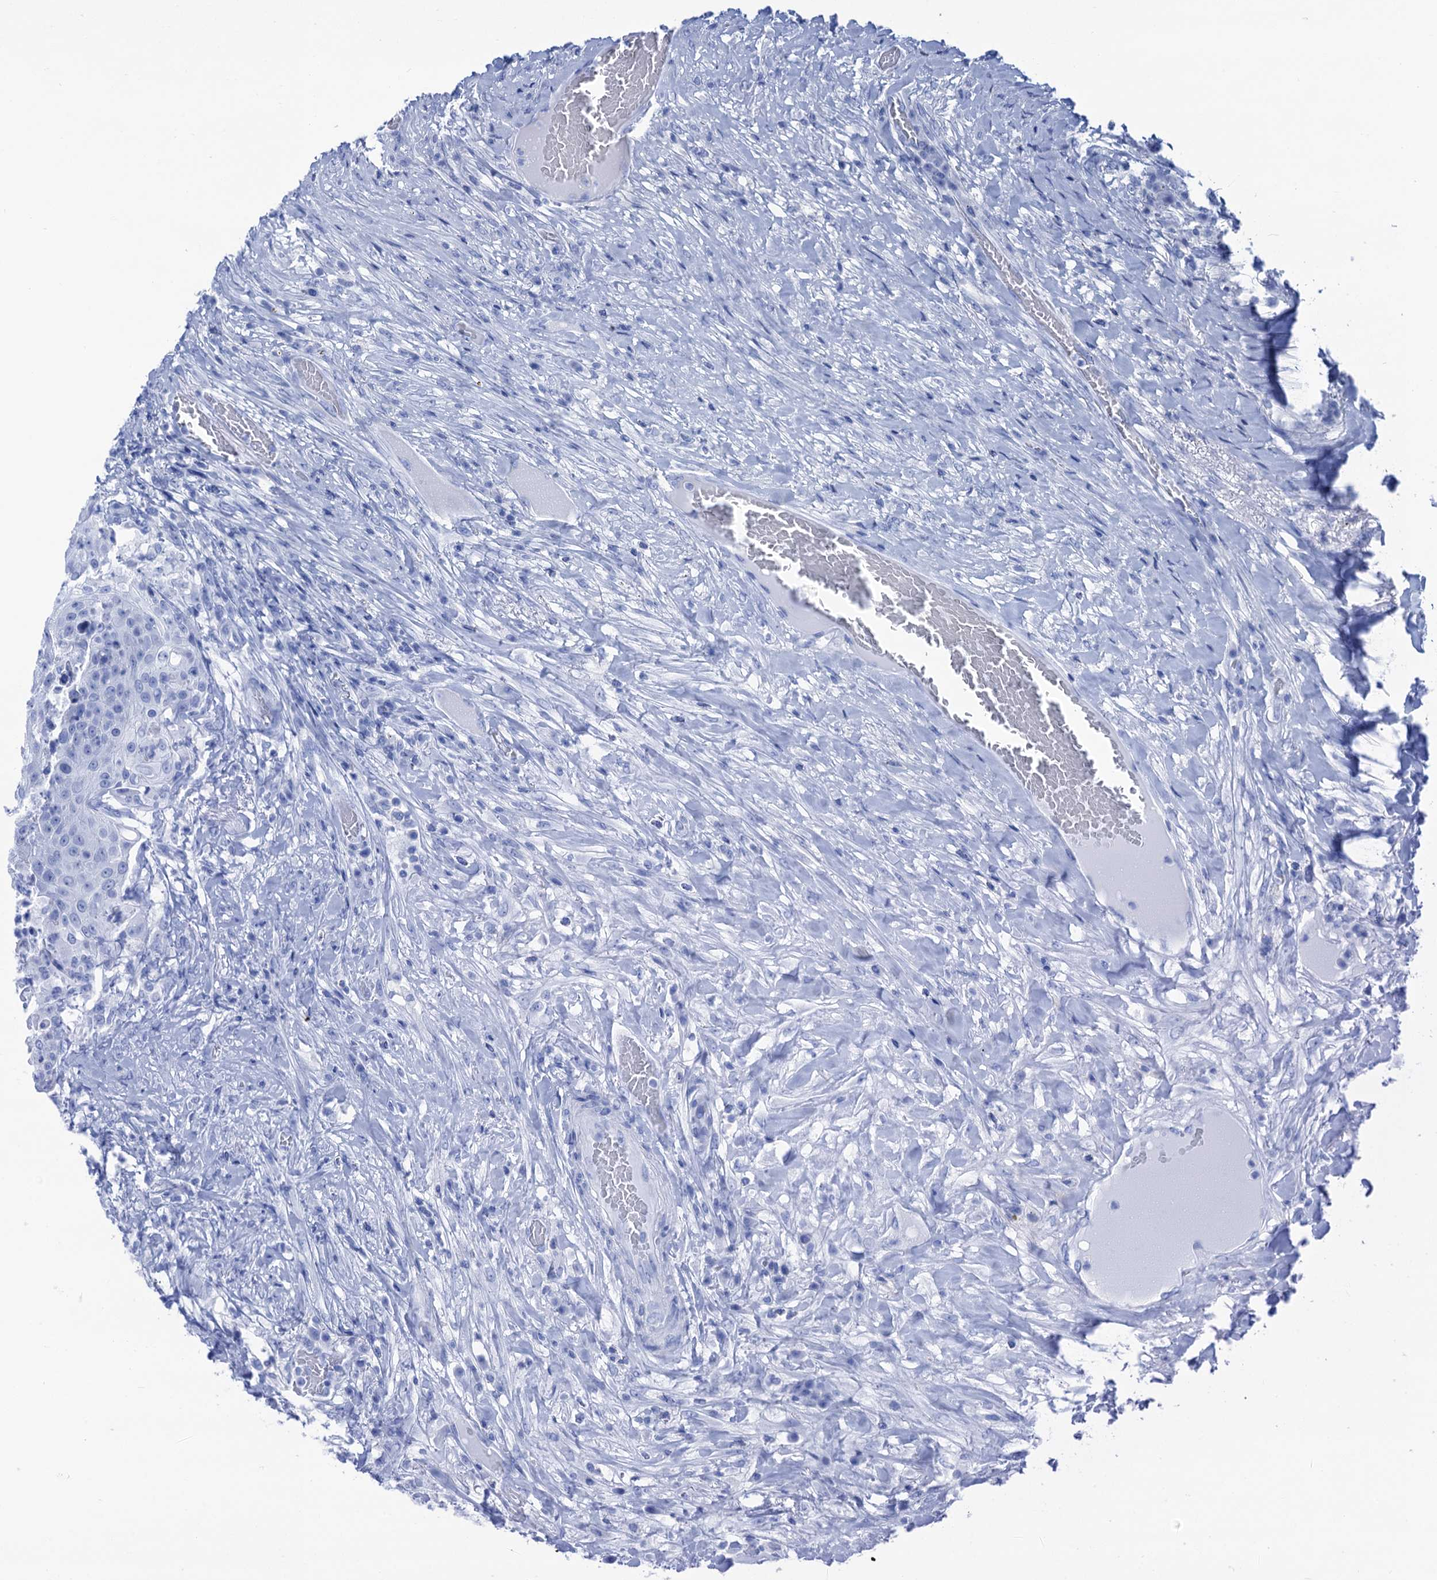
{"staining": {"intensity": "negative", "quantity": "none", "location": "none"}, "tissue": "urothelial cancer", "cell_type": "Tumor cells", "image_type": "cancer", "snomed": [{"axis": "morphology", "description": "Urothelial carcinoma, High grade"}, {"axis": "topography", "description": "Urinary bladder"}], "caption": "Protein analysis of high-grade urothelial carcinoma demonstrates no significant expression in tumor cells. (DAB (3,3'-diaminobenzidine) immunohistochemistry, high magnification).", "gene": "CABYR", "patient": {"sex": "female", "age": 63}}